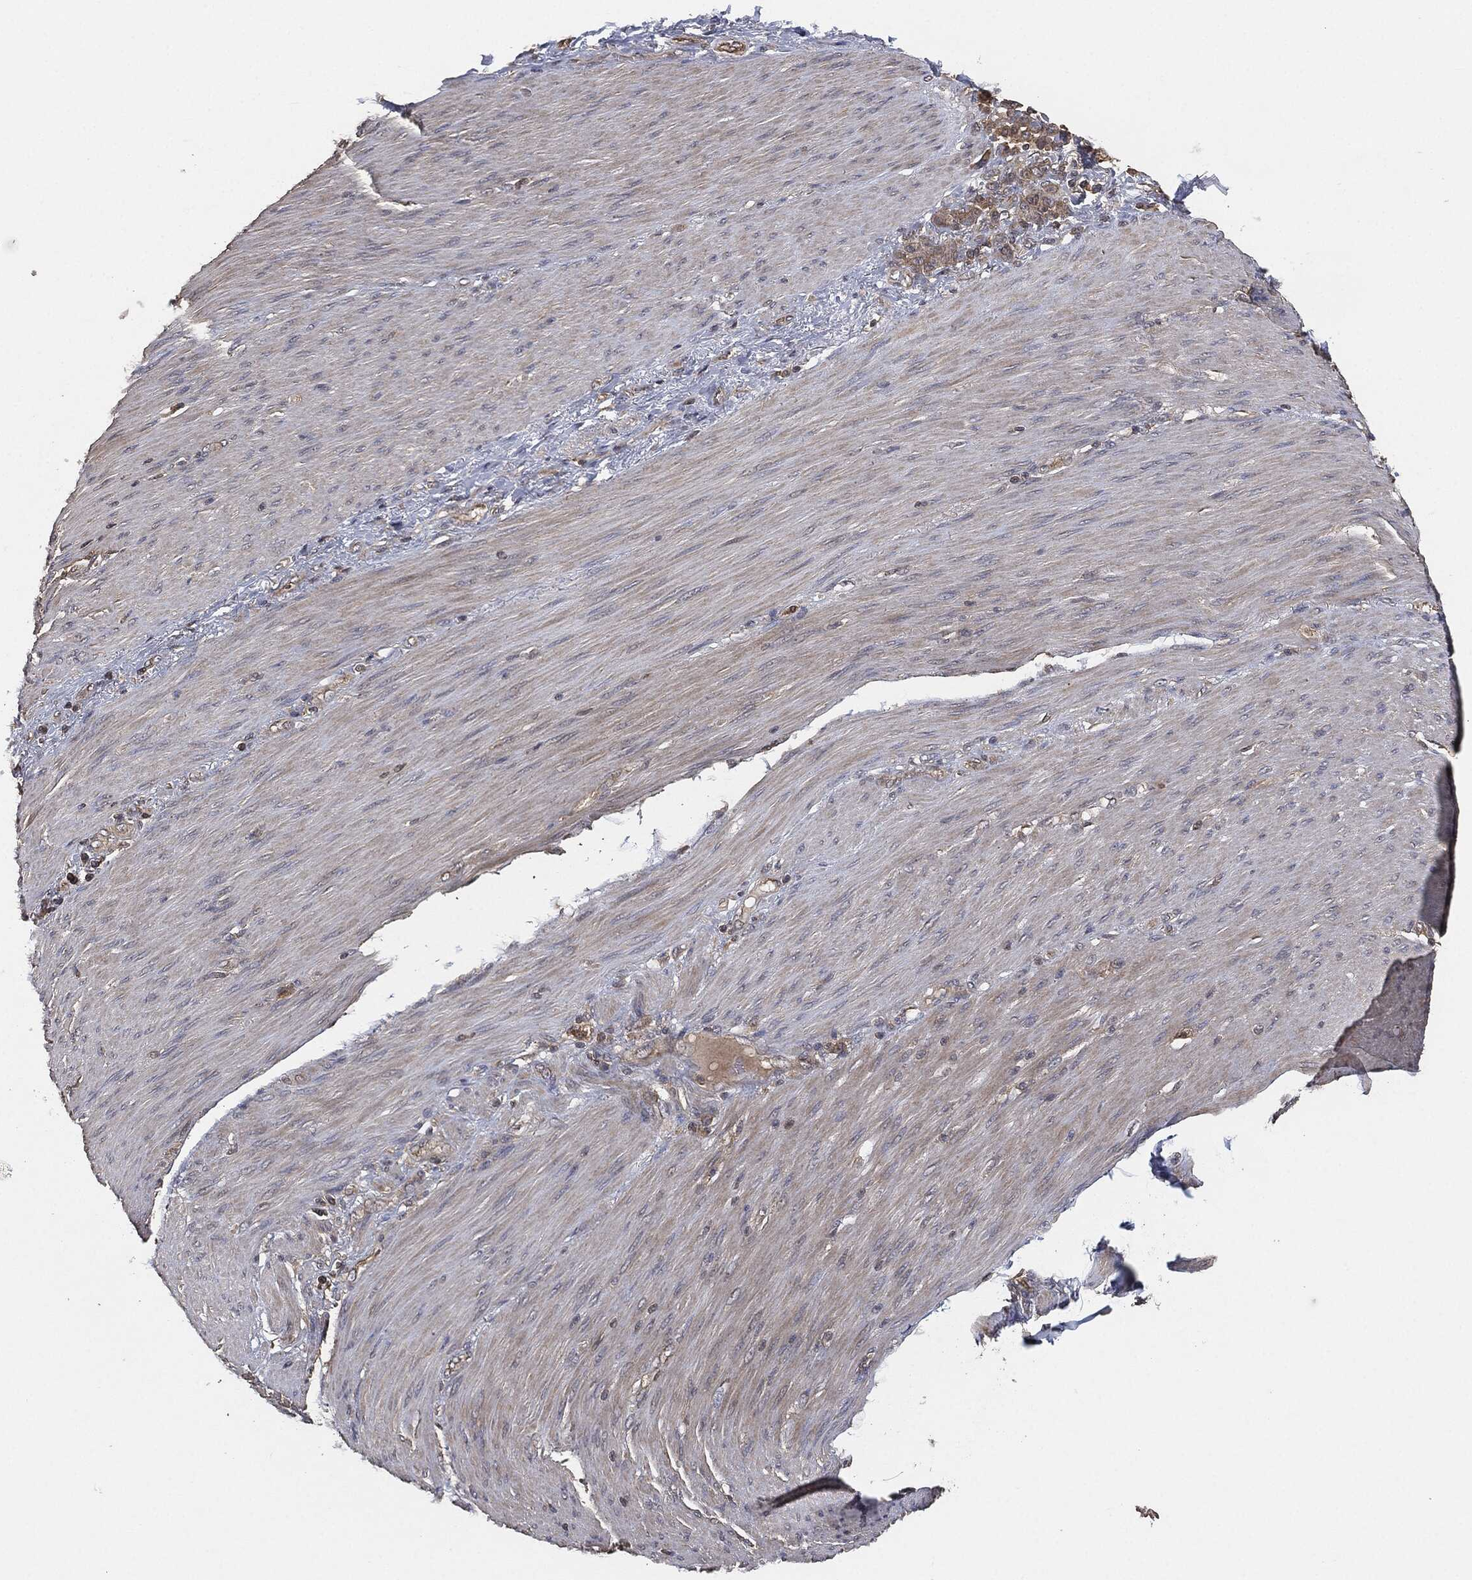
{"staining": {"intensity": "weak", "quantity": "25%-75%", "location": "cytoplasmic/membranous"}, "tissue": "stomach cancer", "cell_type": "Tumor cells", "image_type": "cancer", "snomed": [{"axis": "morphology", "description": "Normal tissue, NOS"}, {"axis": "morphology", "description": "Adenocarcinoma, NOS"}, {"axis": "topography", "description": "Stomach"}], "caption": "Weak cytoplasmic/membranous positivity is present in about 25%-75% of tumor cells in stomach adenocarcinoma.", "gene": "ERBIN", "patient": {"sex": "female", "age": 79}}